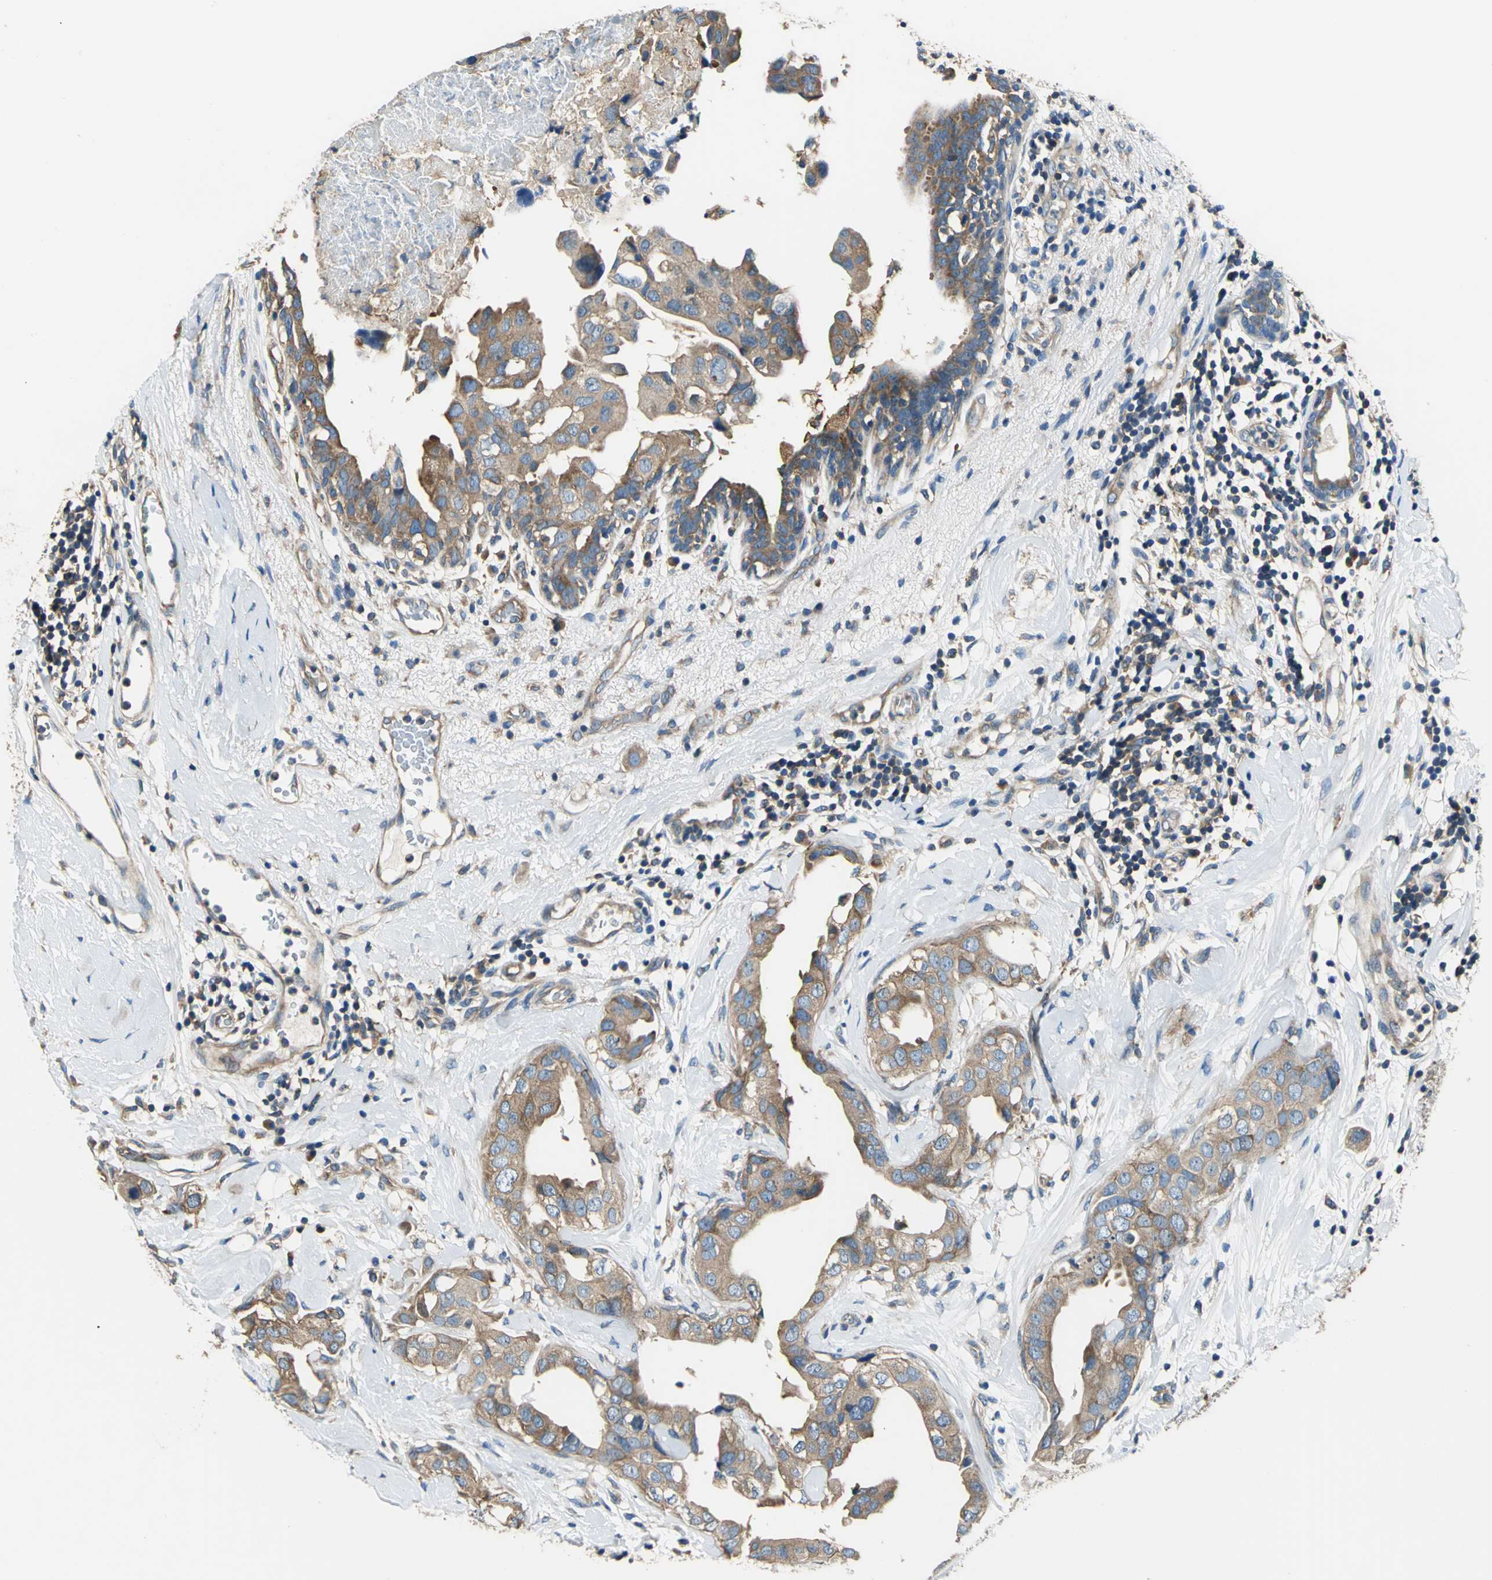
{"staining": {"intensity": "moderate", "quantity": ">75%", "location": "cytoplasmic/membranous"}, "tissue": "breast cancer", "cell_type": "Tumor cells", "image_type": "cancer", "snomed": [{"axis": "morphology", "description": "Duct carcinoma"}, {"axis": "topography", "description": "Breast"}], "caption": "A medium amount of moderate cytoplasmic/membranous expression is present in about >75% of tumor cells in breast cancer (invasive ductal carcinoma) tissue. Nuclei are stained in blue.", "gene": "DDX3Y", "patient": {"sex": "female", "age": 40}}